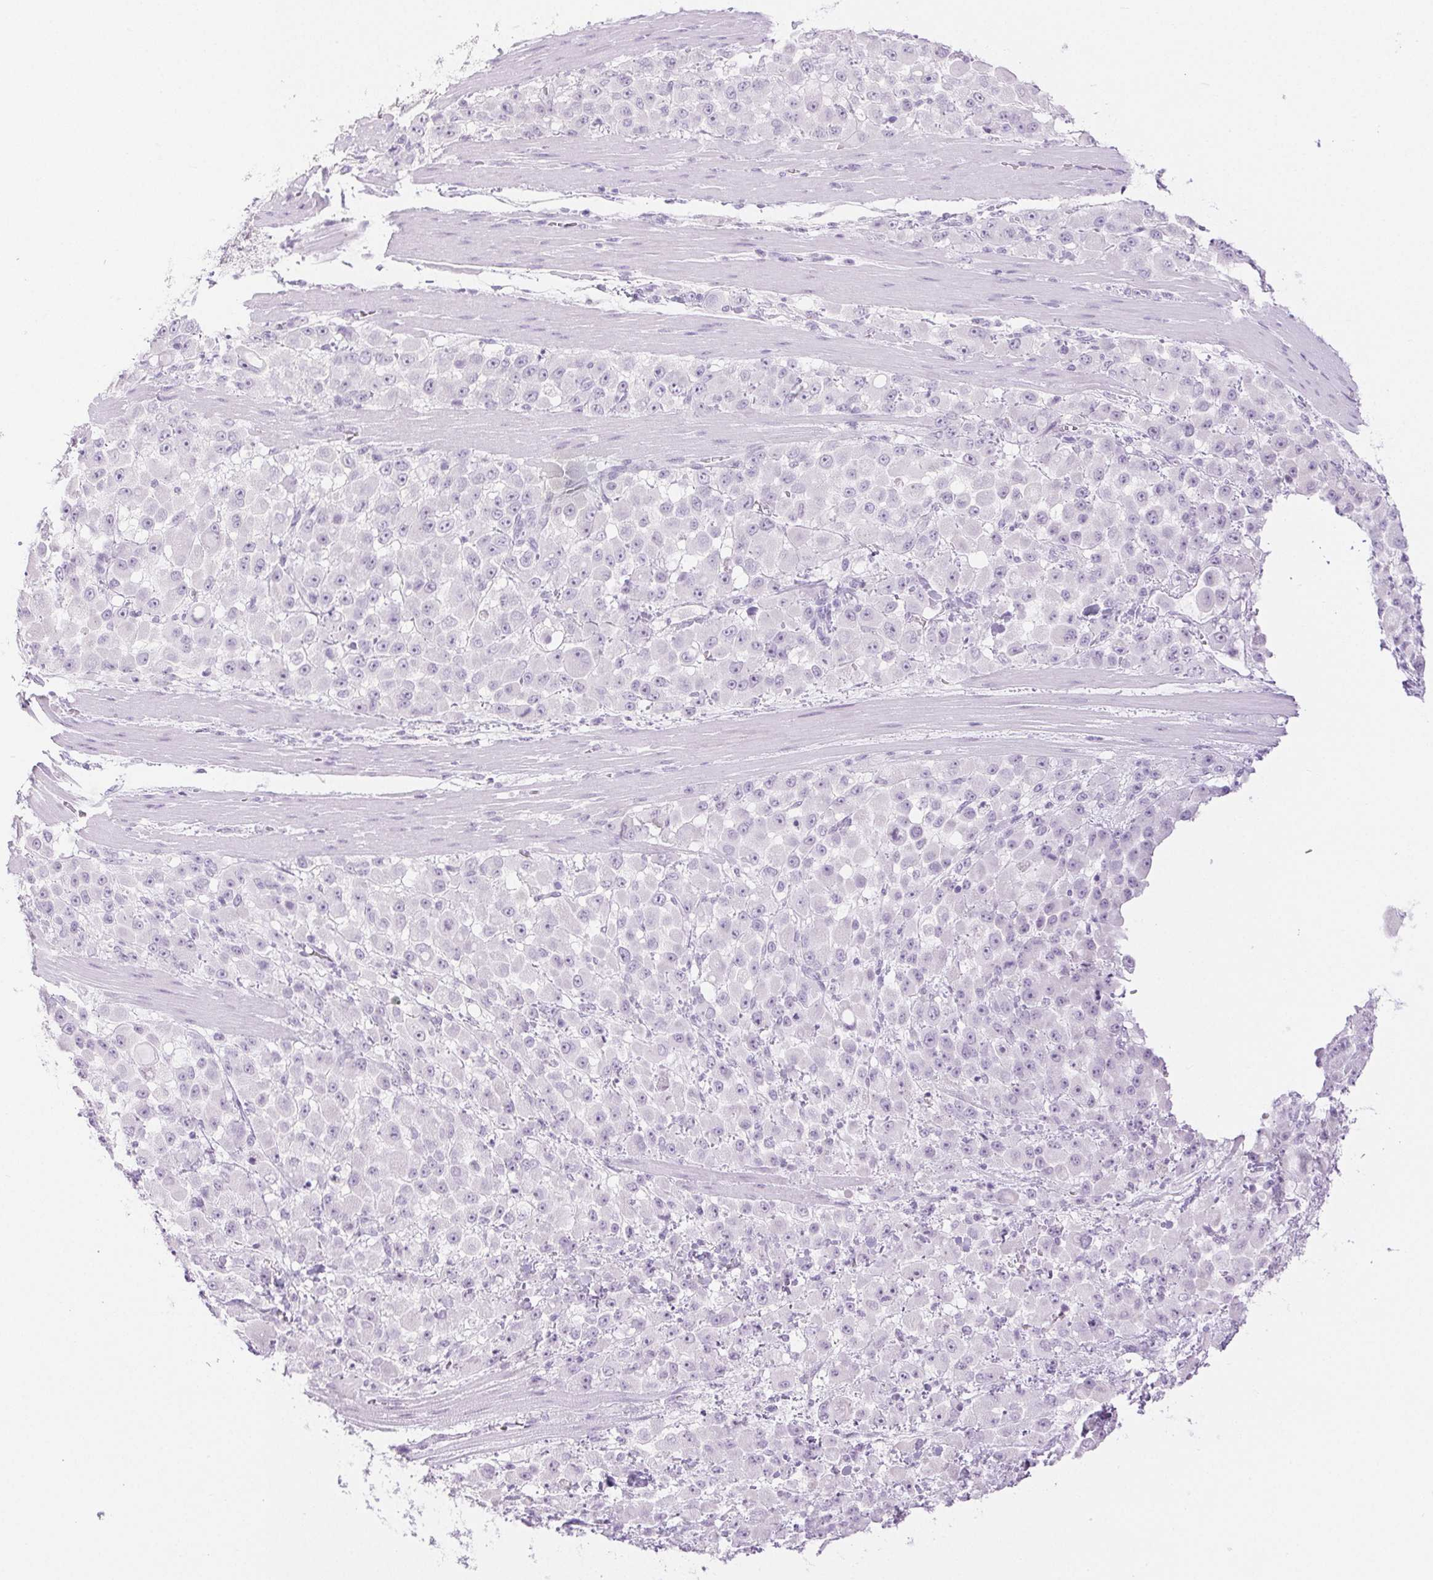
{"staining": {"intensity": "negative", "quantity": "none", "location": "none"}, "tissue": "stomach cancer", "cell_type": "Tumor cells", "image_type": "cancer", "snomed": [{"axis": "morphology", "description": "Adenocarcinoma, NOS"}, {"axis": "topography", "description": "Stomach"}], "caption": "Tumor cells show no significant protein staining in adenocarcinoma (stomach).", "gene": "SPRR3", "patient": {"sex": "female", "age": 76}}